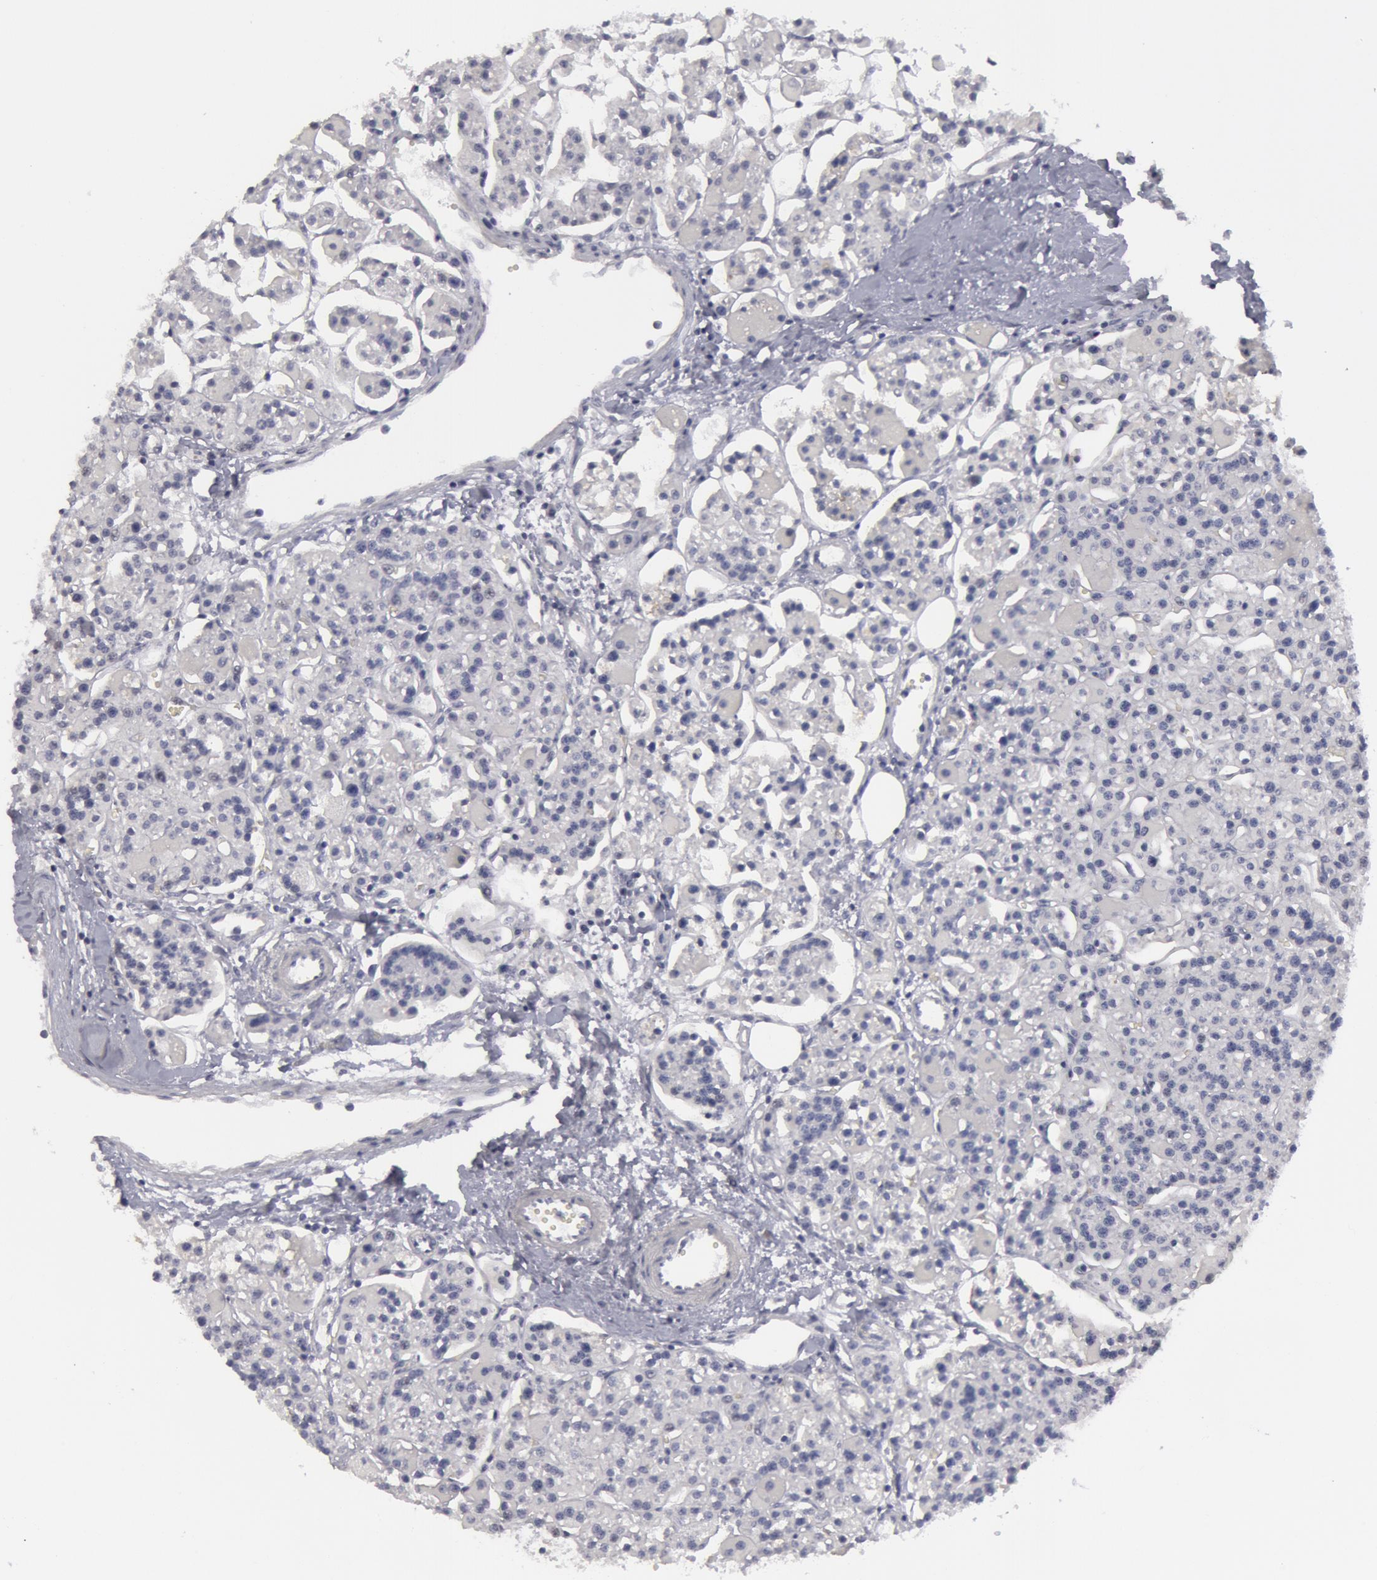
{"staining": {"intensity": "negative", "quantity": "none", "location": "none"}, "tissue": "parathyroid gland", "cell_type": "Glandular cells", "image_type": "normal", "snomed": [{"axis": "morphology", "description": "Normal tissue, NOS"}, {"axis": "topography", "description": "Parathyroid gland"}], "caption": "Human parathyroid gland stained for a protein using IHC exhibits no expression in glandular cells.", "gene": "SMC1B", "patient": {"sex": "female", "age": 58}}